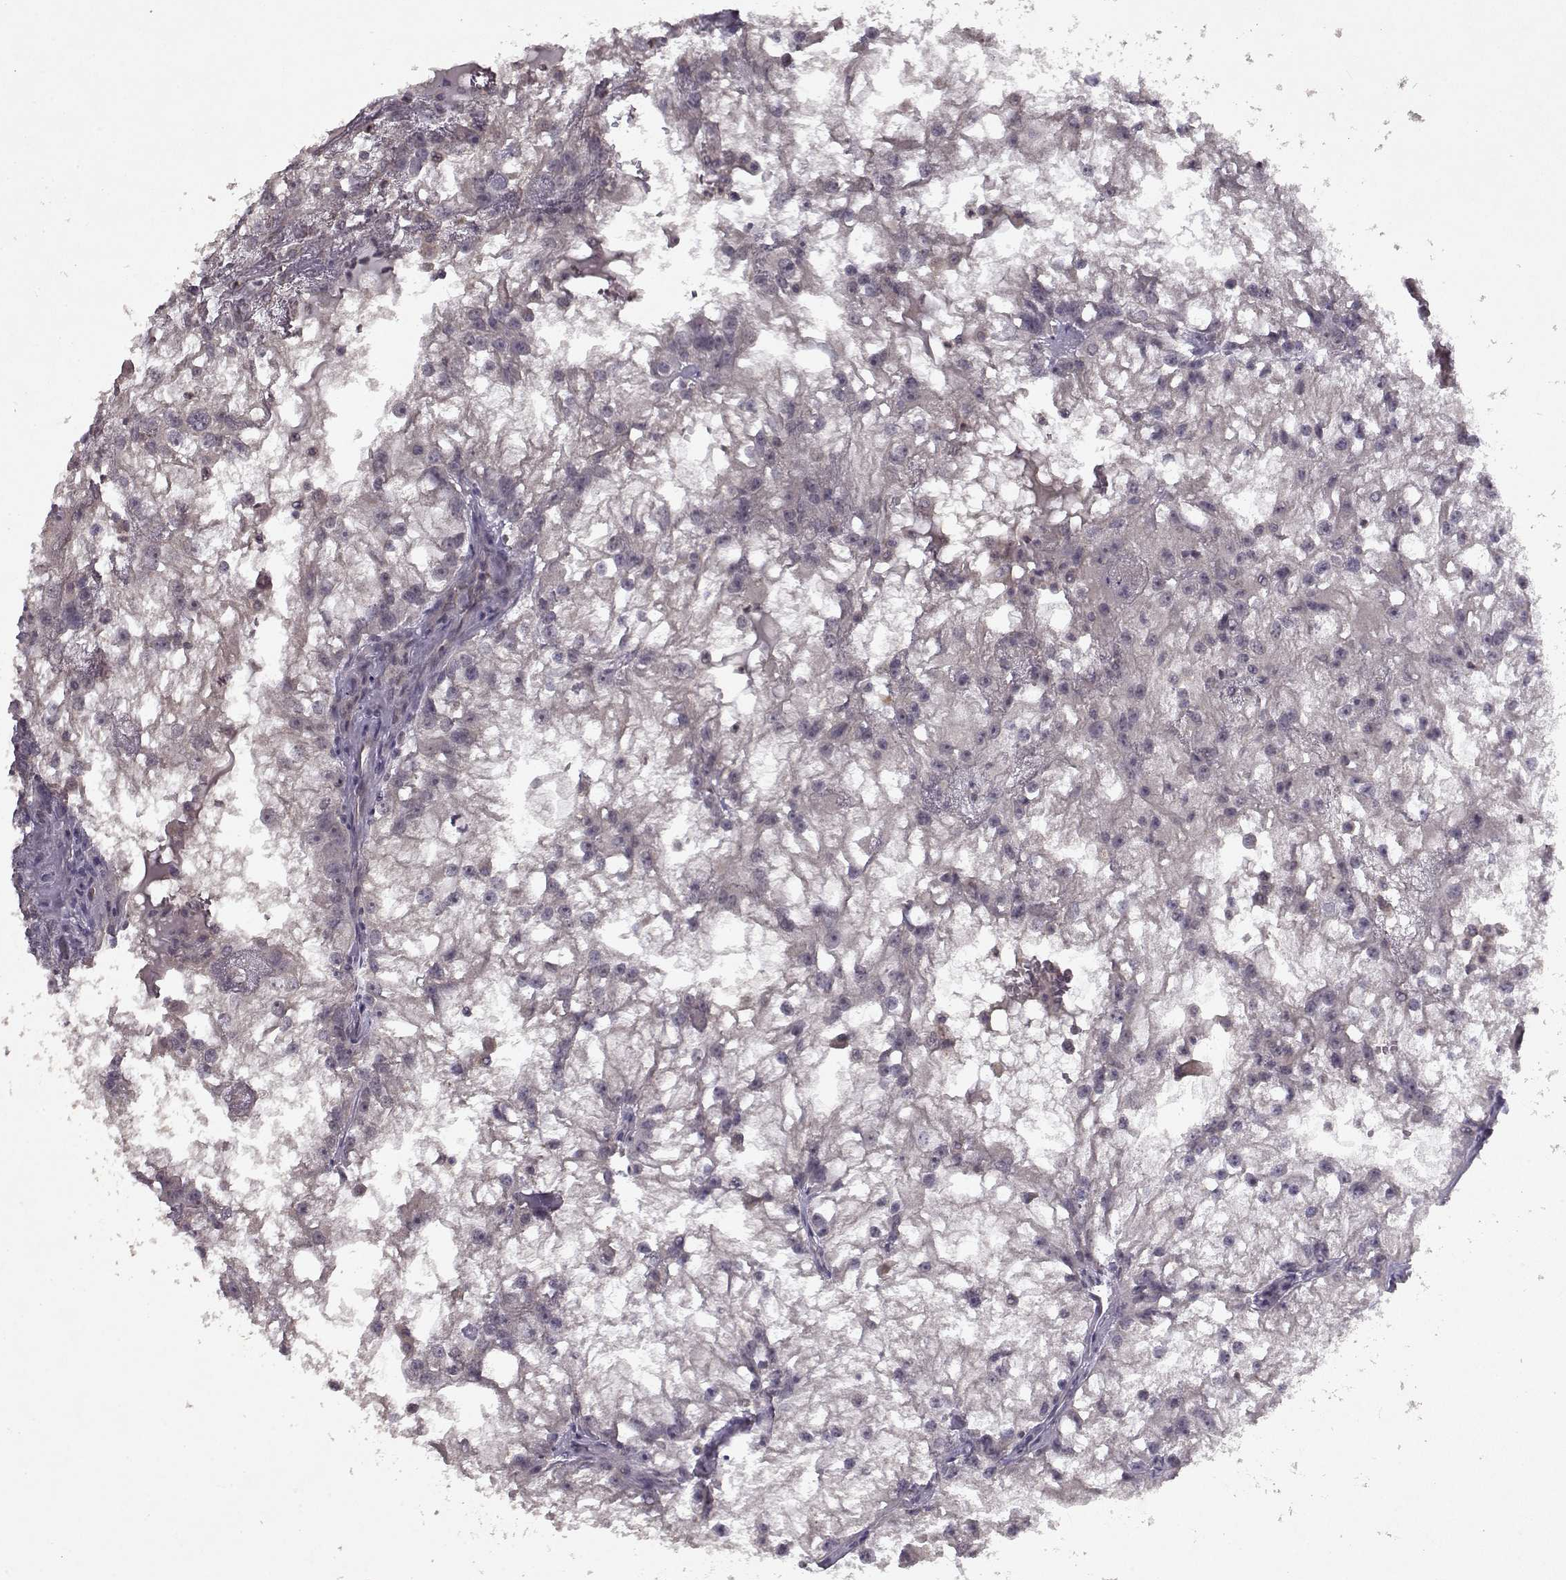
{"staining": {"intensity": "negative", "quantity": "none", "location": "none"}, "tissue": "renal cancer", "cell_type": "Tumor cells", "image_type": "cancer", "snomed": [{"axis": "morphology", "description": "Adenocarcinoma, NOS"}, {"axis": "topography", "description": "Kidney"}], "caption": "Immunohistochemistry of human adenocarcinoma (renal) shows no positivity in tumor cells.", "gene": "BMX", "patient": {"sex": "male", "age": 59}}